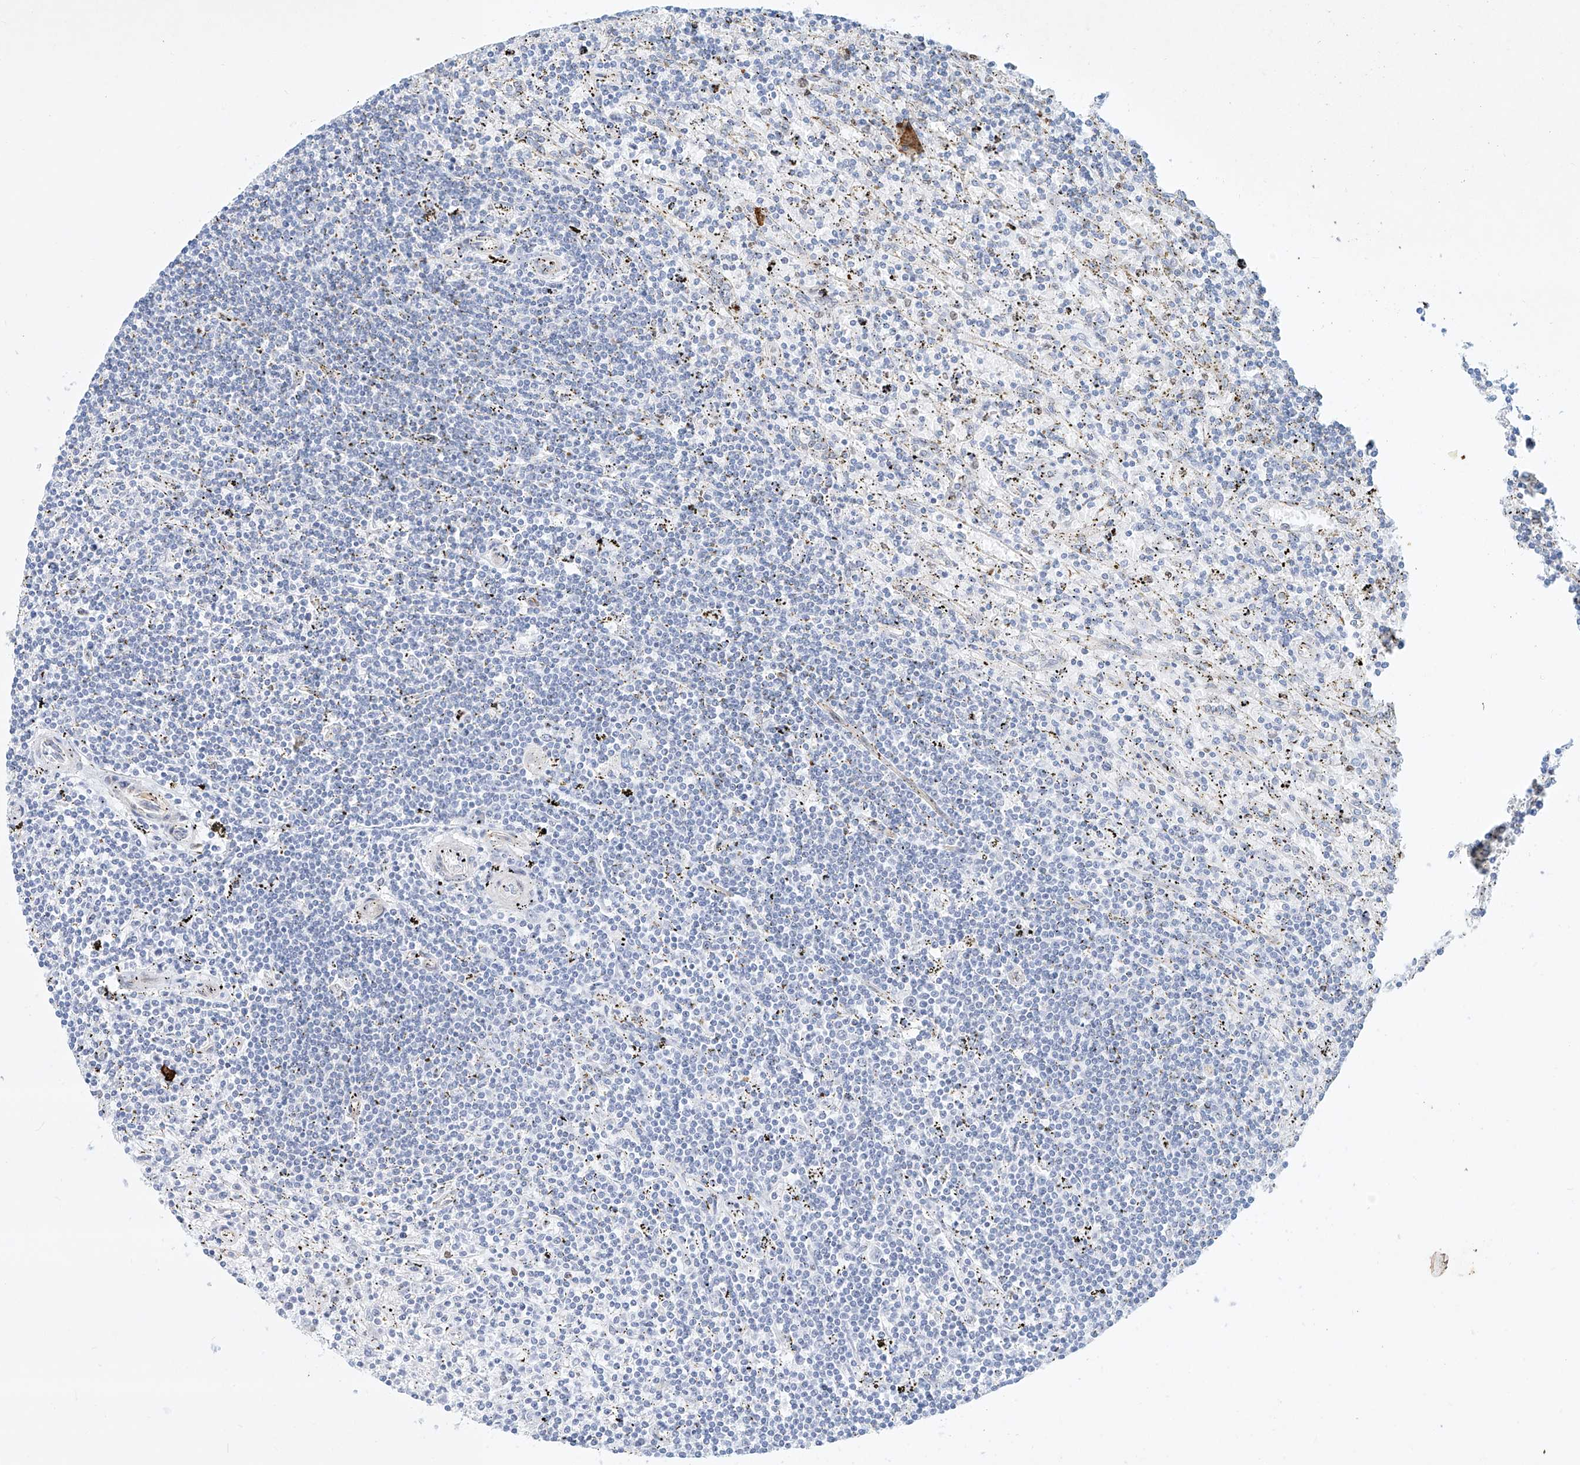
{"staining": {"intensity": "negative", "quantity": "none", "location": "none"}, "tissue": "lymphoma", "cell_type": "Tumor cells", "image_type": "cancer", "snomed": [{"axis": "morphology", "description": "Malignant lymphoma, non-Hodgkin's type, Low grade"}, {"axis": "topography", "description": "Spleen"}], "caption": "Immunohistochemistry (IHC) micrograph of neoplastic tissue: human low-grade malignant lymphoma, non-Hodgkin's type stained with DAB (3,3'-diaminobenzidine) exhibits no significant protein staining in tumor cells.", "gene": "REEP2", "patient": {"sex": "male", "age": 76}}